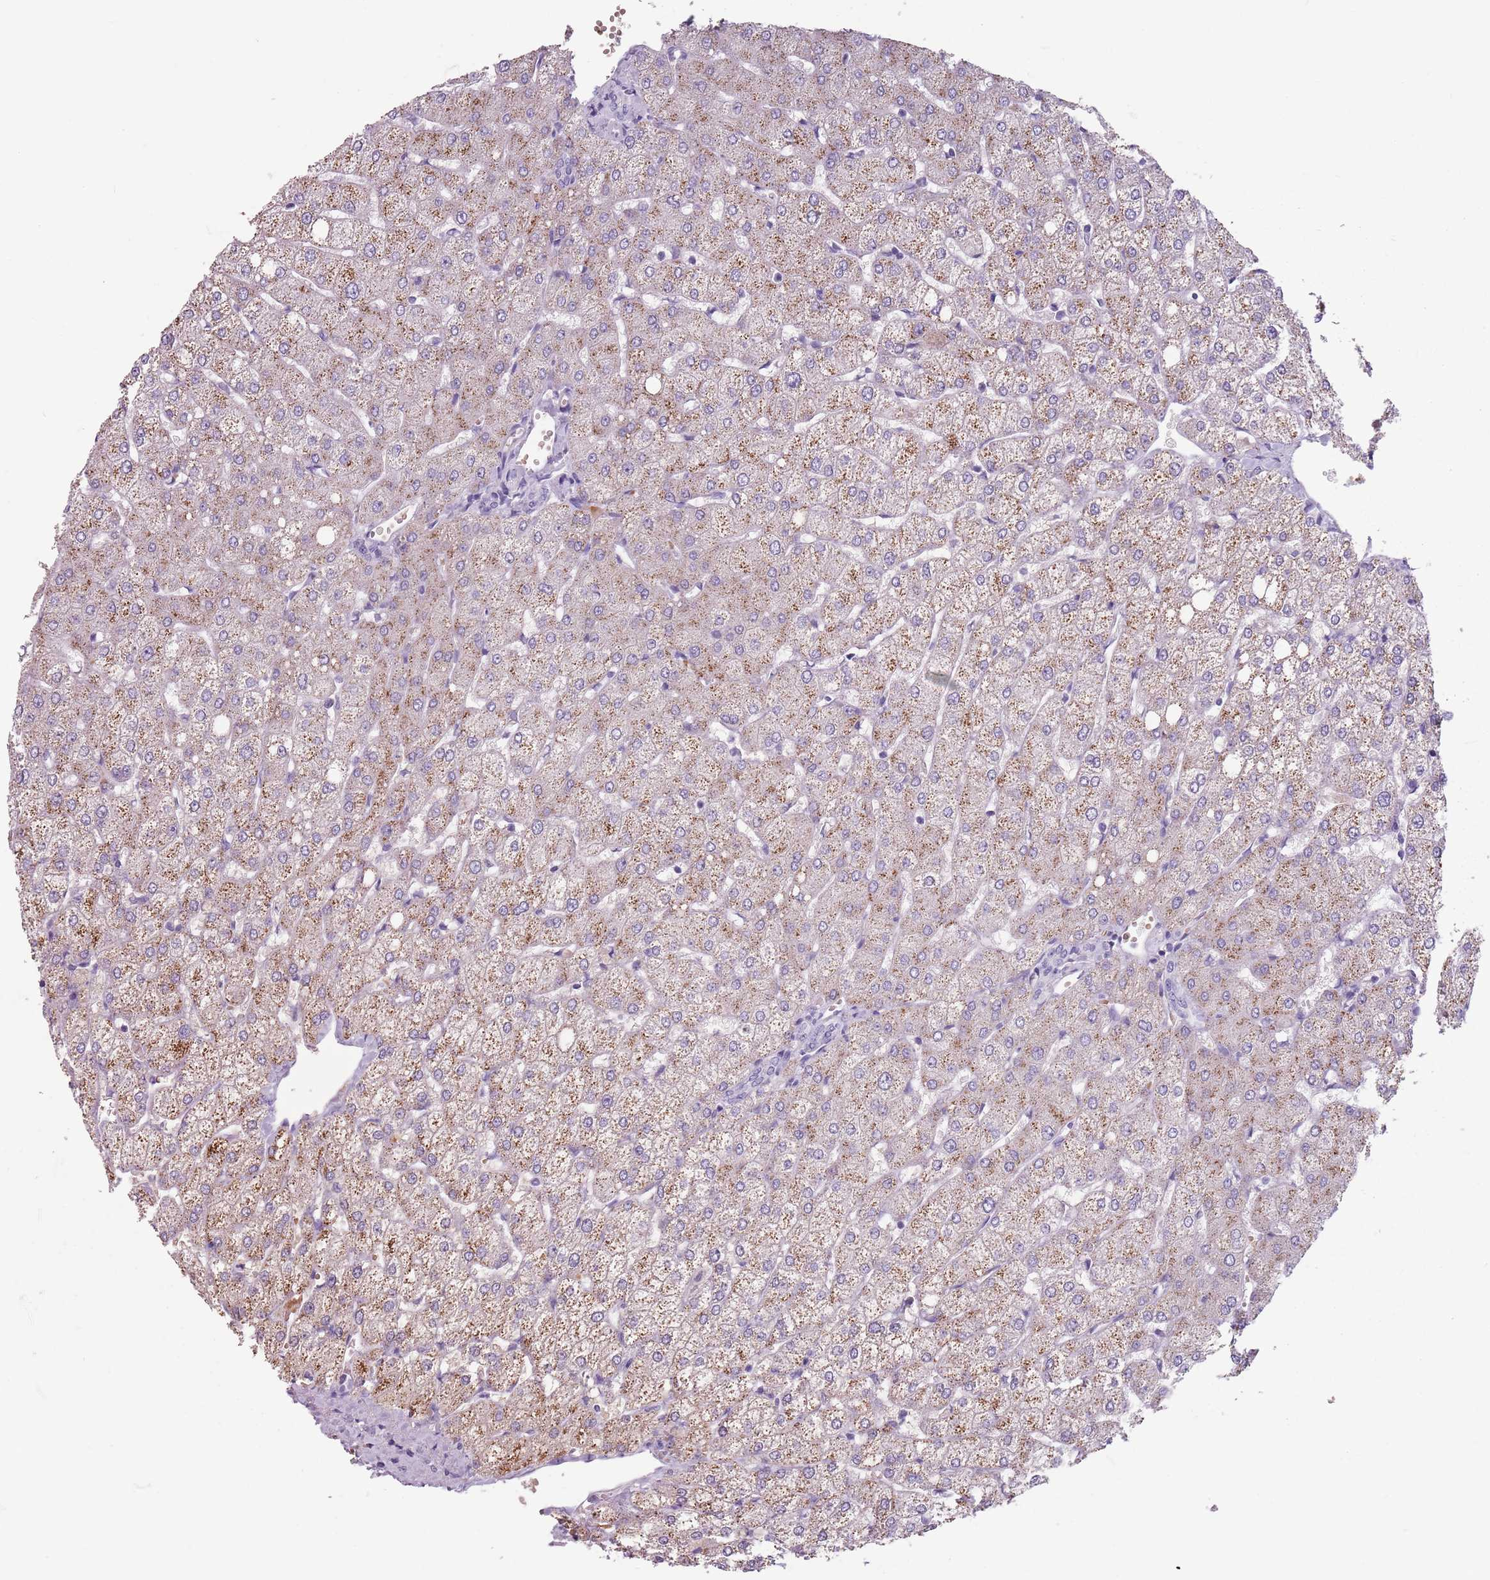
{"staining": {"intensity": "negative", "quantity": "none", "location": "none"}, "tissue": "liver", "cell_type": "Cholangiocytes", "image_type": "normal", "snomed": [{"axis": "morphology", "description": "Normal tissue, NOS"}, {"axis": "topography", "description": "Liver"}], "caption": "IHC of benign liver displays no staining in cholangiocytes.", "gene": "SPESP1", "patient": {"sex": "female", "age": 54}}